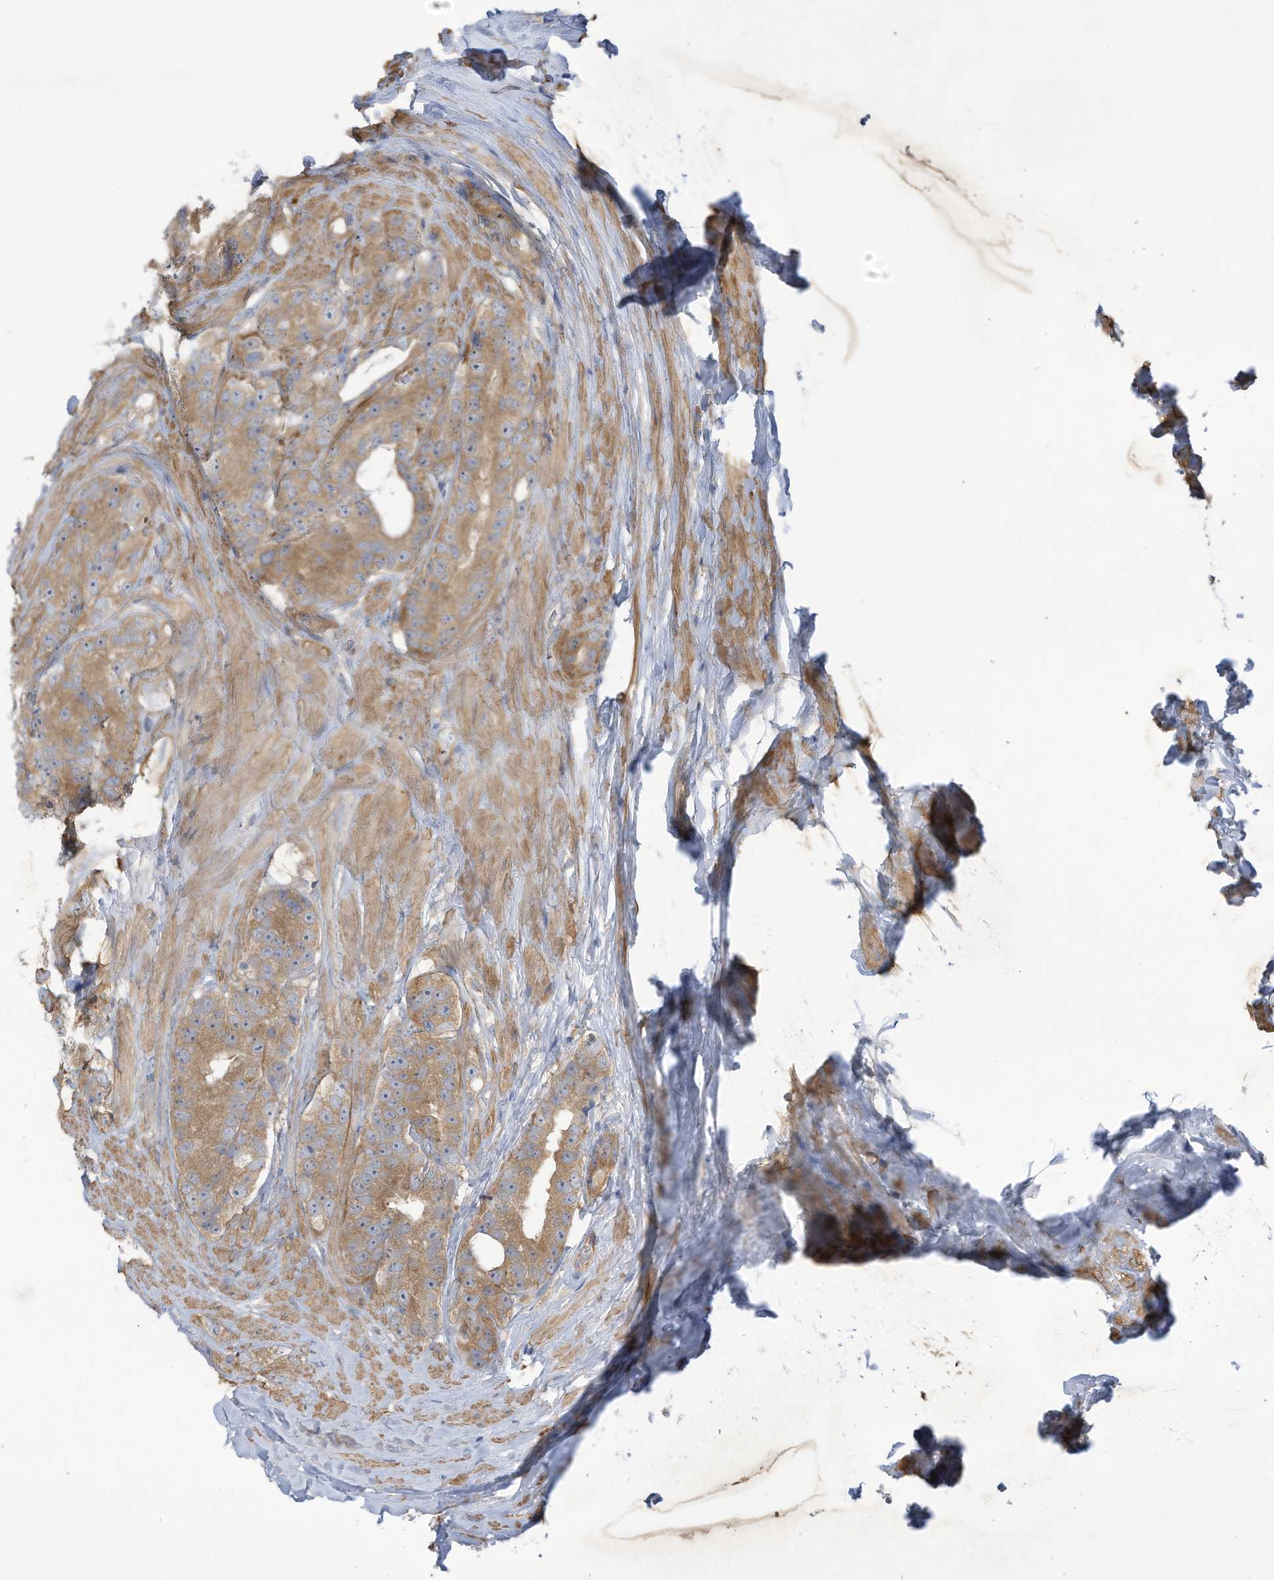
{"staining": {"intensity": "moderate", "quantity": ">75%", "location": "cytoplasmic/membranous"}, "tissue": "prostate cancer", "cell_type": "Tumor cells", "image_type": "cancer", "snomed": [{"axis": "morphology", "description": "Adenocarcinoma, High grade"}, {"axis": "topography", "description": "Prostate"}], "caption": "Tumor cells display medium levels of moderate cytoplasmic/membranous expression in approximately >75% of cells in adenocarcinoma (high-grade) (prostate). The staining is performed using DAB brown chromogen to label protein expression. The nuclei are counter-stained blue using hematoxylin.", "gene": "ADI1", "patient": {"sex": "male", "age": 56}}